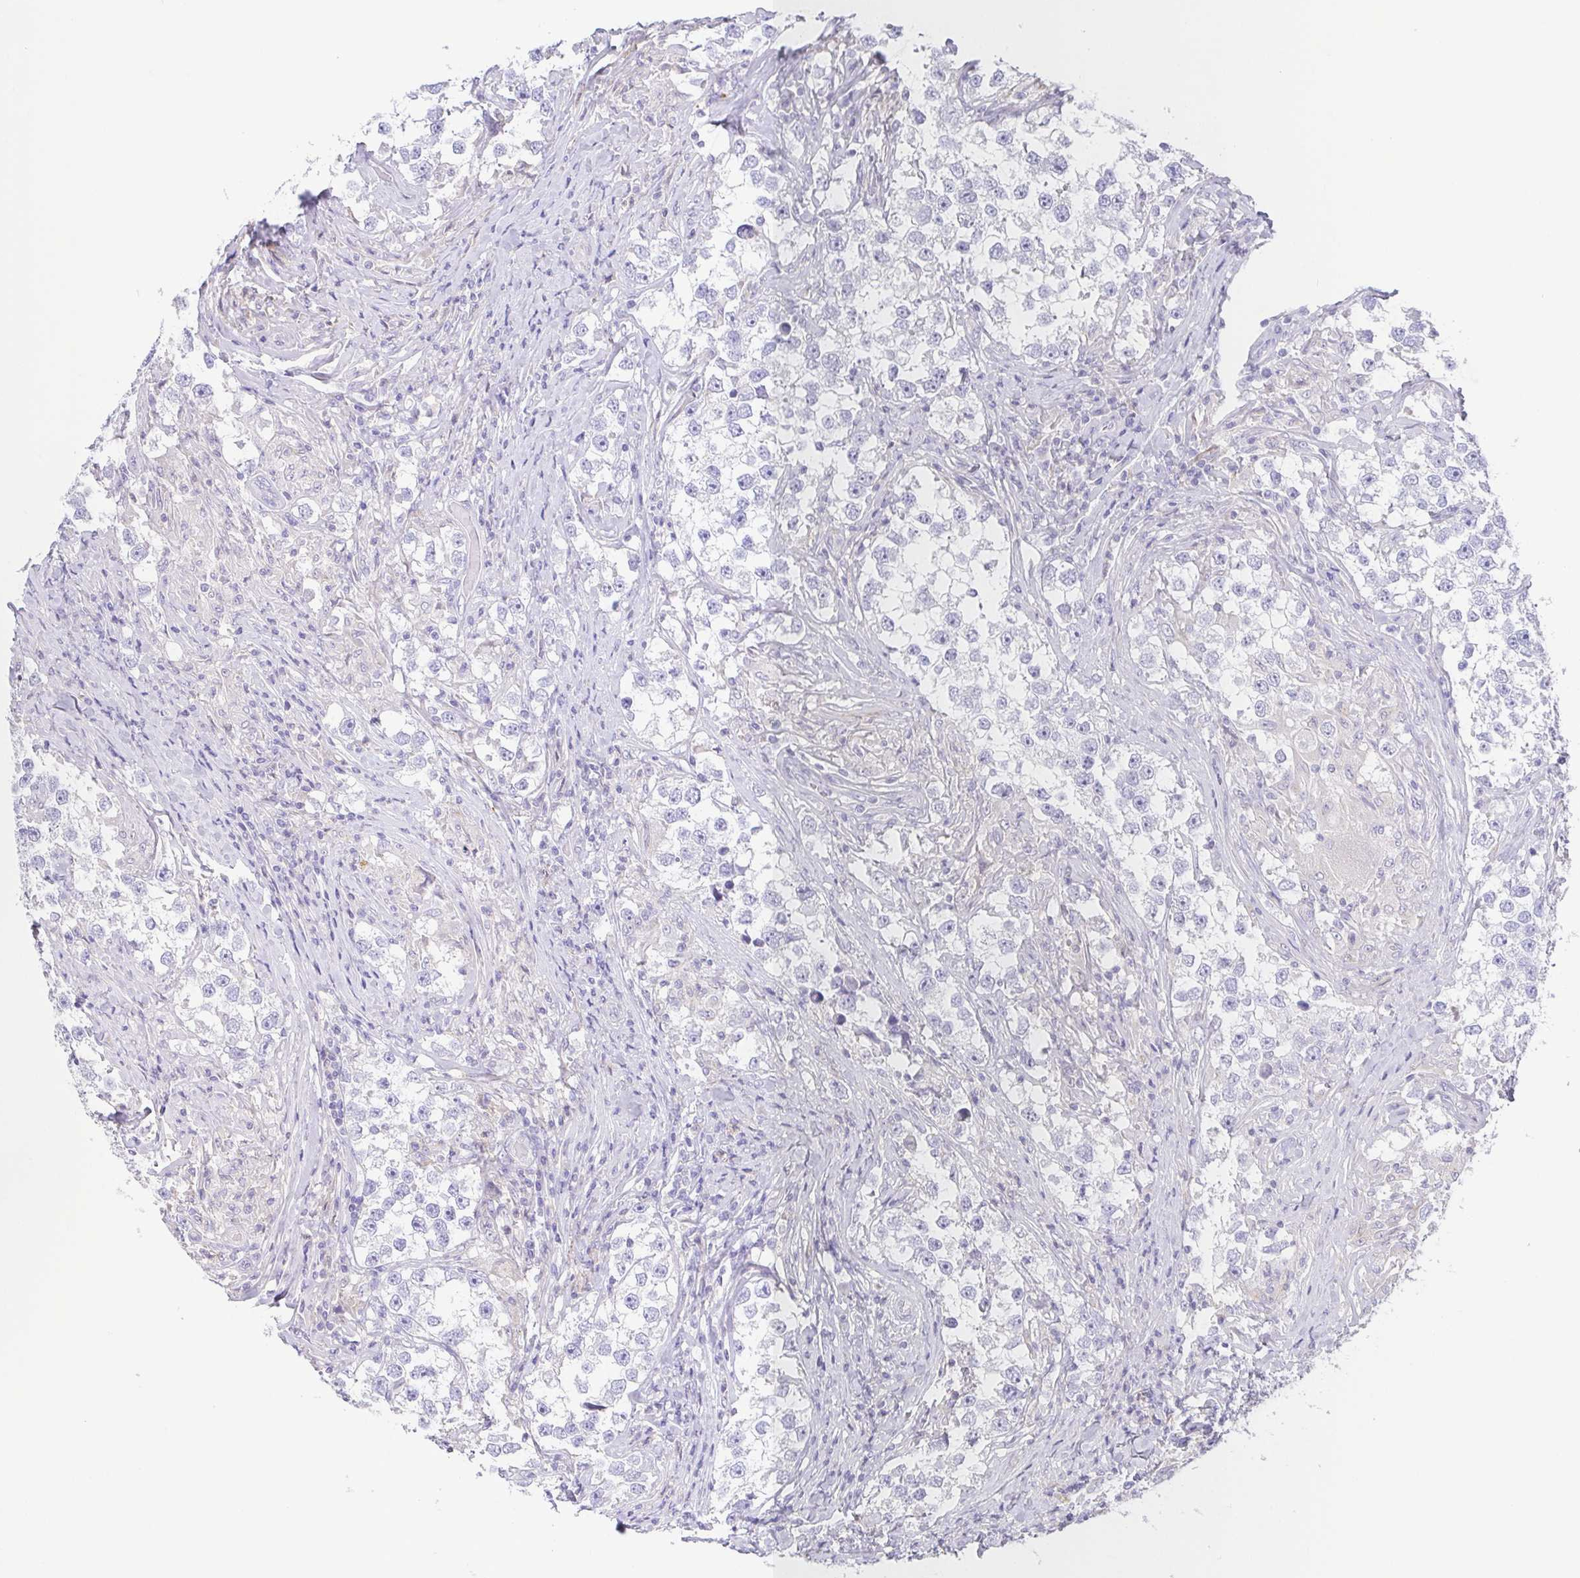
{"staining": {"intensity": "negative", "quantity": "none", "location": "none"}, "tissue": "testis cancer", "cell_type": "Tumor cells", "image_type": "cancer", "snomed": [{"axis": "morphology", "description": "Seminoma, NOS"}, {"axis": "topography", "description": "Testis"}], "caption": "Immunohistochemistry photomicrograph of human seminoma (testis) stained for a protein (brown), which demonstrates no expression in tumor cells. (DAB immunohistochemistry (IHC), high magnification).", "gene": "PKDREJ", "patient": {"sex": "male", "age": 46}}